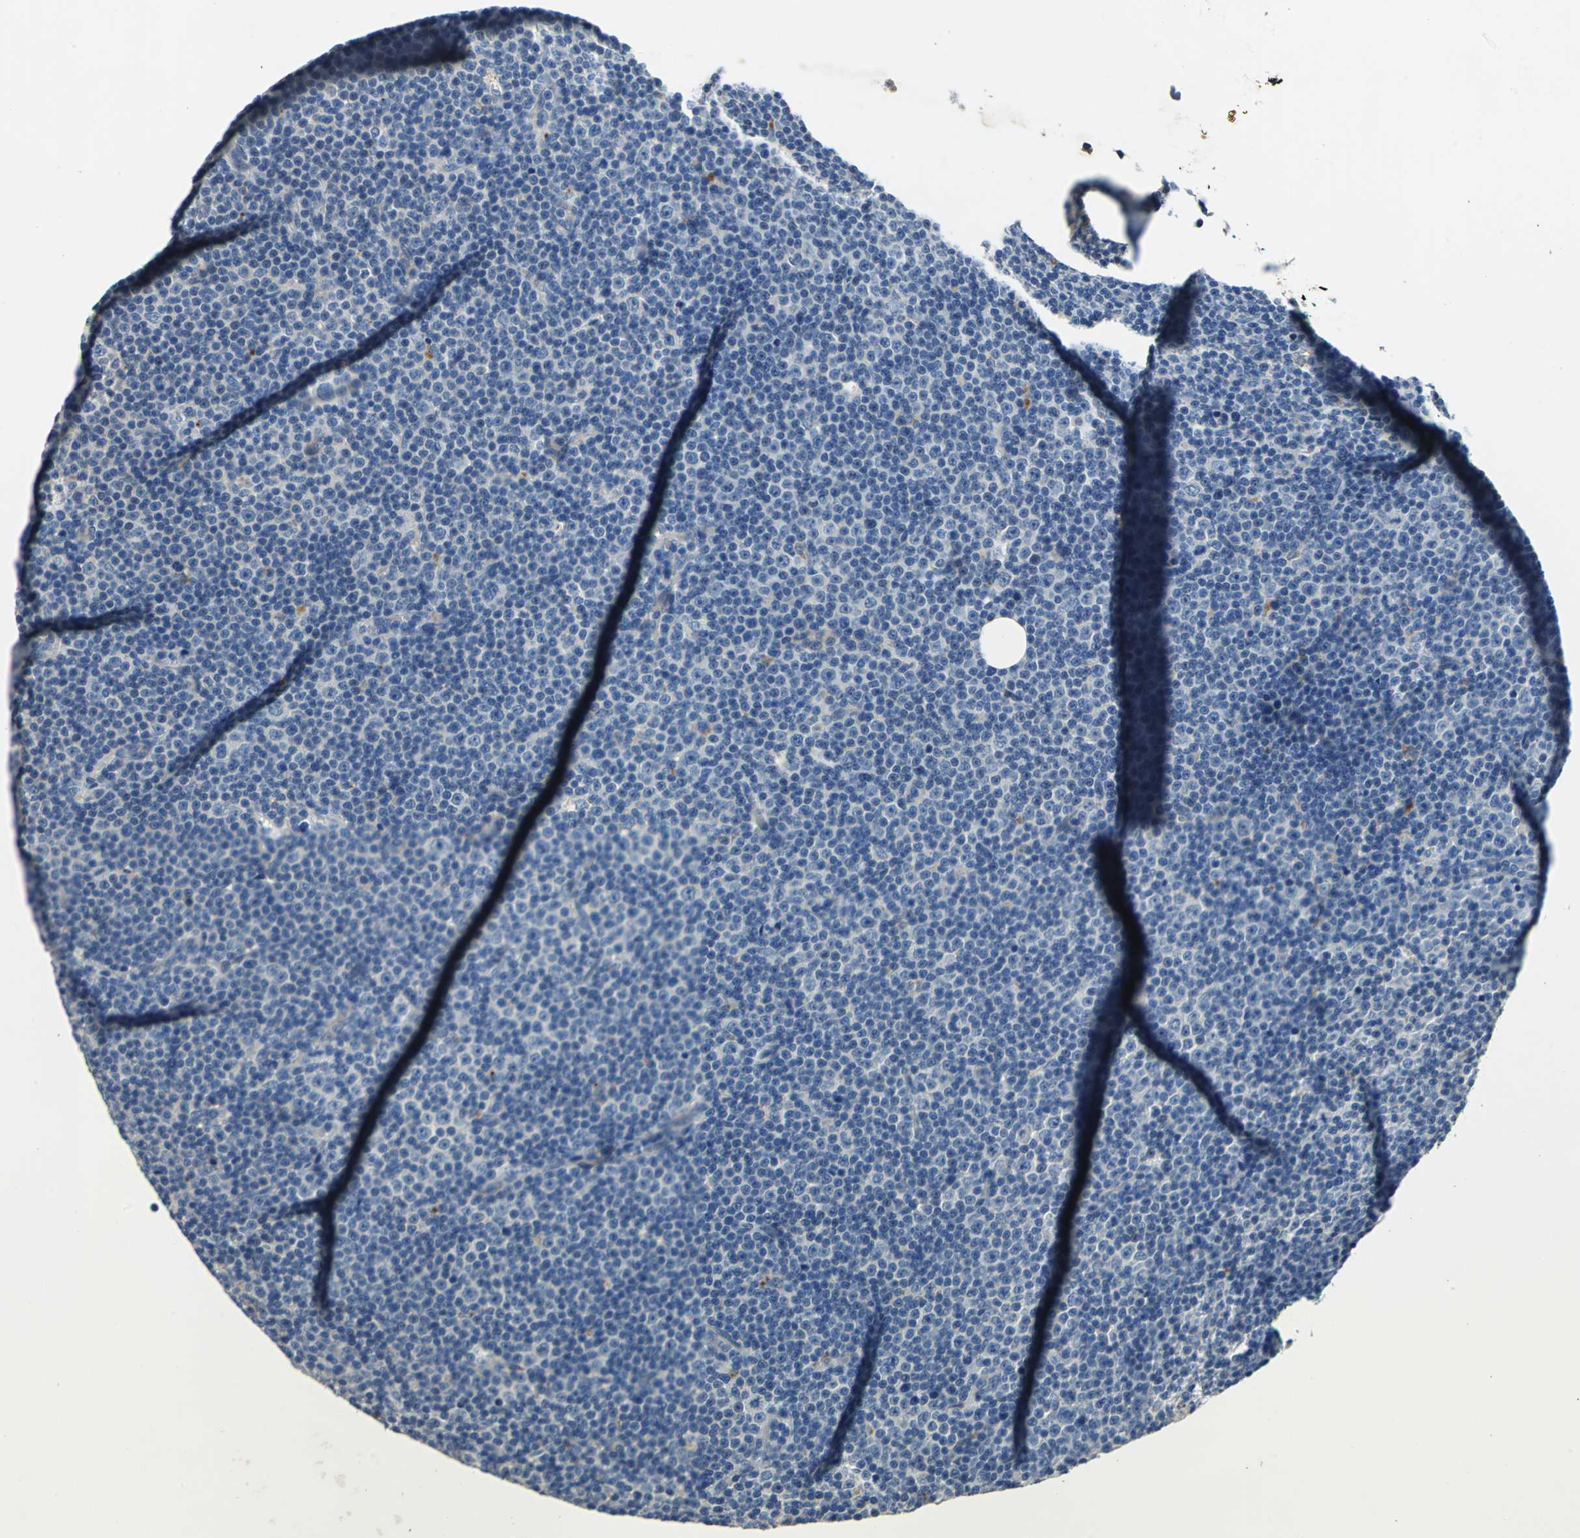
{"staining": {"intensity": "negative", "quantity": "none", "location": "none"}, "tissue": "lymphoma", "cell_type": "Tumor cells", "image_type": "cancer", "snomed": [{"axis": "morphology", "description": "Malignant lymphoma, non-Hodgkin's type, Low grade"}, {"axis": "topography", "description": "Lymph node"}], "caption": "Lymphoma stained for a protein using immunohistochemistry exhibits no expression tumor cells.", "gene": "RASD2", "patient": {"sex": "female", "age": 67}}